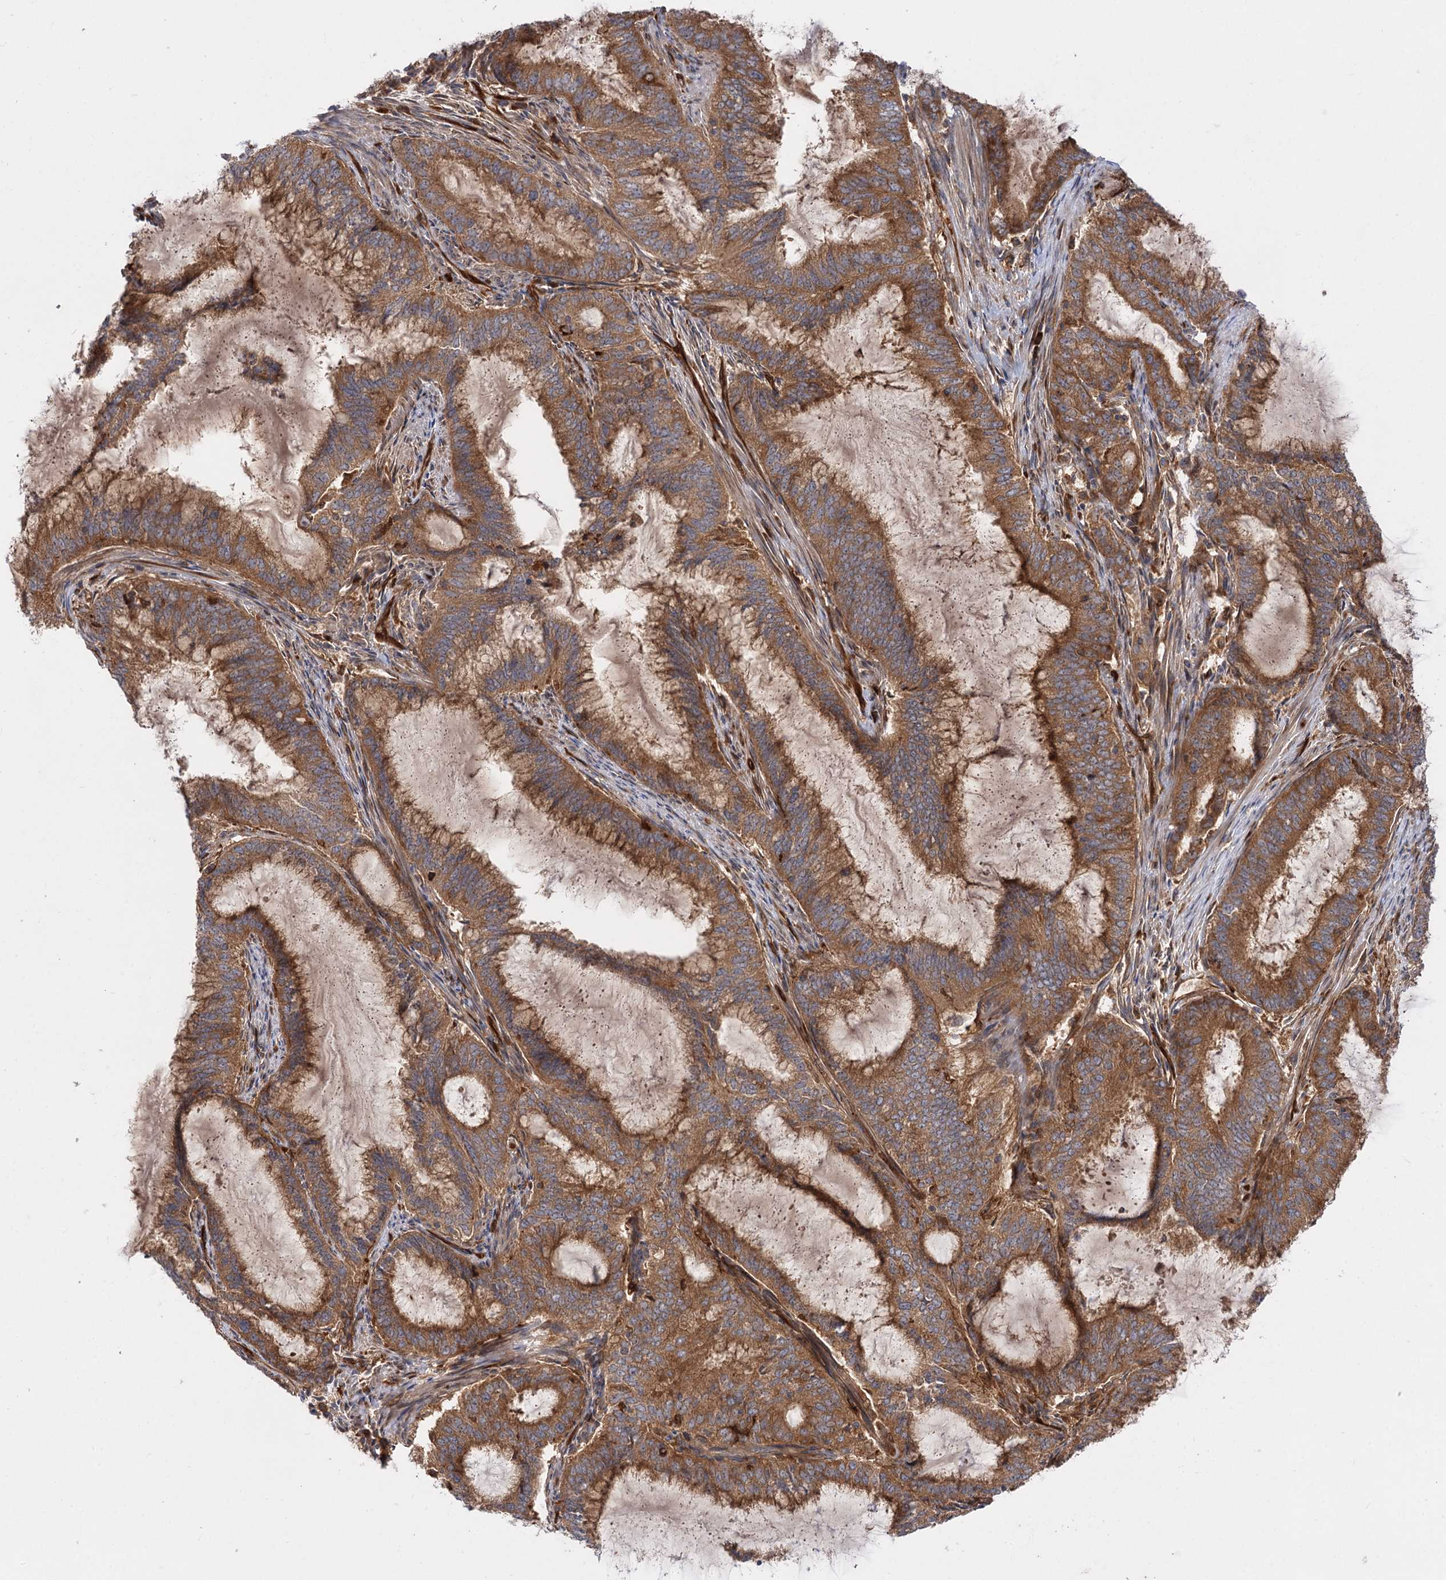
{"staining": {"intensity": "moderate", "quantity": ">75%", "location": "cytoplasmic/membranous"}, "tissue": "endometrial cancer", "cell_type": "Tumor cells", "image_type": "cancer", "snomed": [{"axis": "morphology", "description": "Adenocarcinoma, NOS"}, {"axis": "topography", "description": "Endometrium"}], "caption": "Protein staining by IHC reveals moderate cytoplasmic/membranous expression in about >75% of tumor cells in adenocarcinoma (endometrial). The protein of interest is shown in brown color, while the nuclei are stained blue.", "gene": "PATL1", "patient": {"sex": "female", "age": 51}}